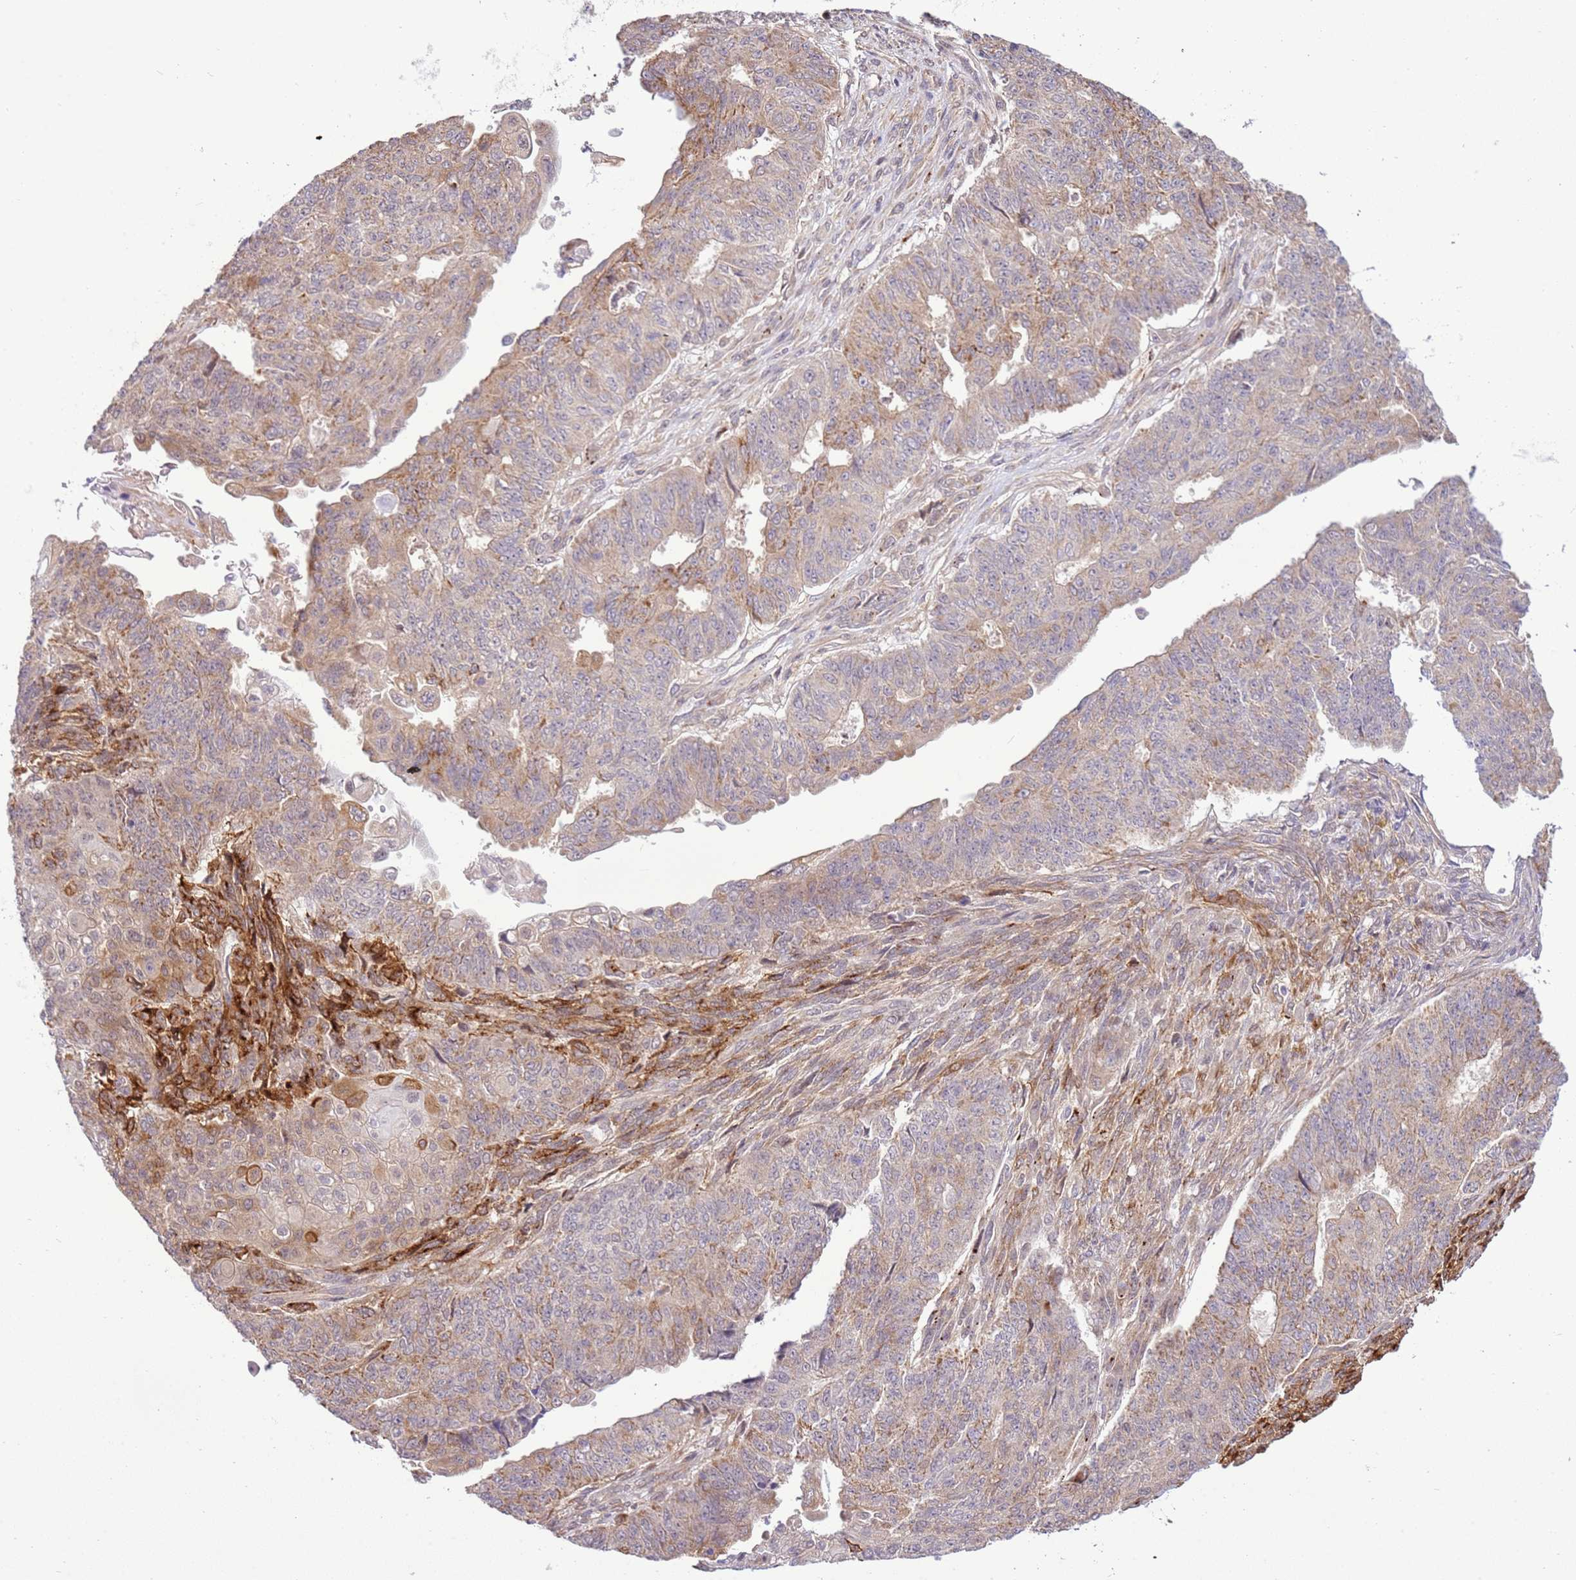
{"staining": {"intensity": "weak", "quantity": "25%-75%", "location": "cytoplasmic/membranous"}, "tissue": "endometrial cancer", "cell_type": "Tumor cells", "image_type": "cancer", "snomed": [{"axis": "morphology", "description": "Adenocarcinoma, NOS"}, {"axis": "topography", "description": "Endometrium"}], "caption": "A histopathology image of endometrial adenocarcinoma stained for a protein demonstrates weak cytoplasmic/membranous brown staining in tumor cells.", "gene": "SCARA3", "patient": {"sex": "female", "age": 32}}